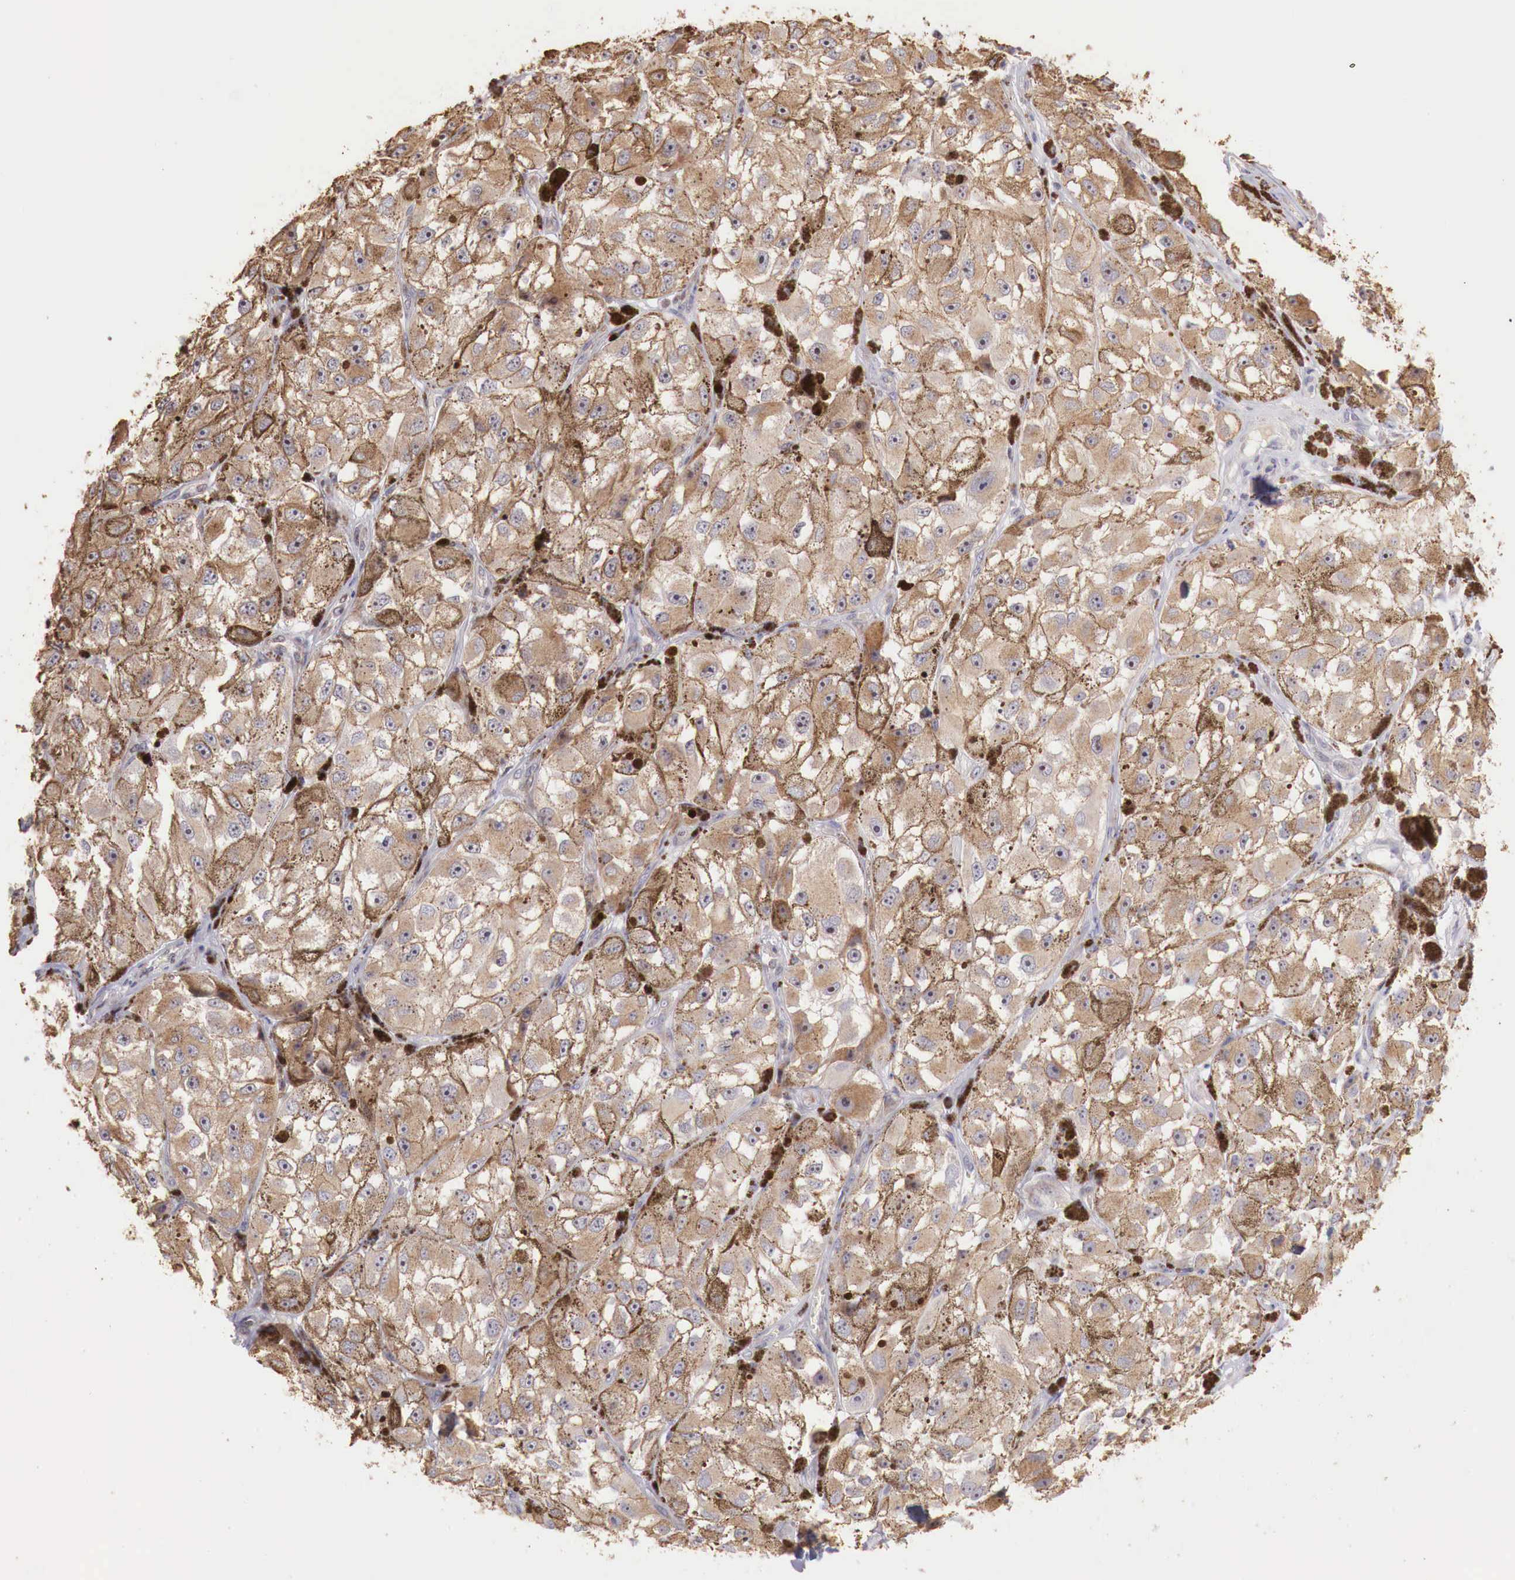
{"staining": {"intensity": "moderate", "quantity": ">75%", "location": "cytoplasmic/membranous"}, "tissue": "melanoma", "cell_type": "Tumor cells", "image_type": "cancer", "snomed": [{"axis": "morphology", "description": "Malignant melanoma, NOS"}, {"axis": "topography", "description": "Skin"}], "caption": "Moderate cytoplasmic/membranous expression is appreciated in about >75% of tumor cells in malignant melanoma.", "gene": "CLCN5", "patient": {"sex": "male", "age": 67}}